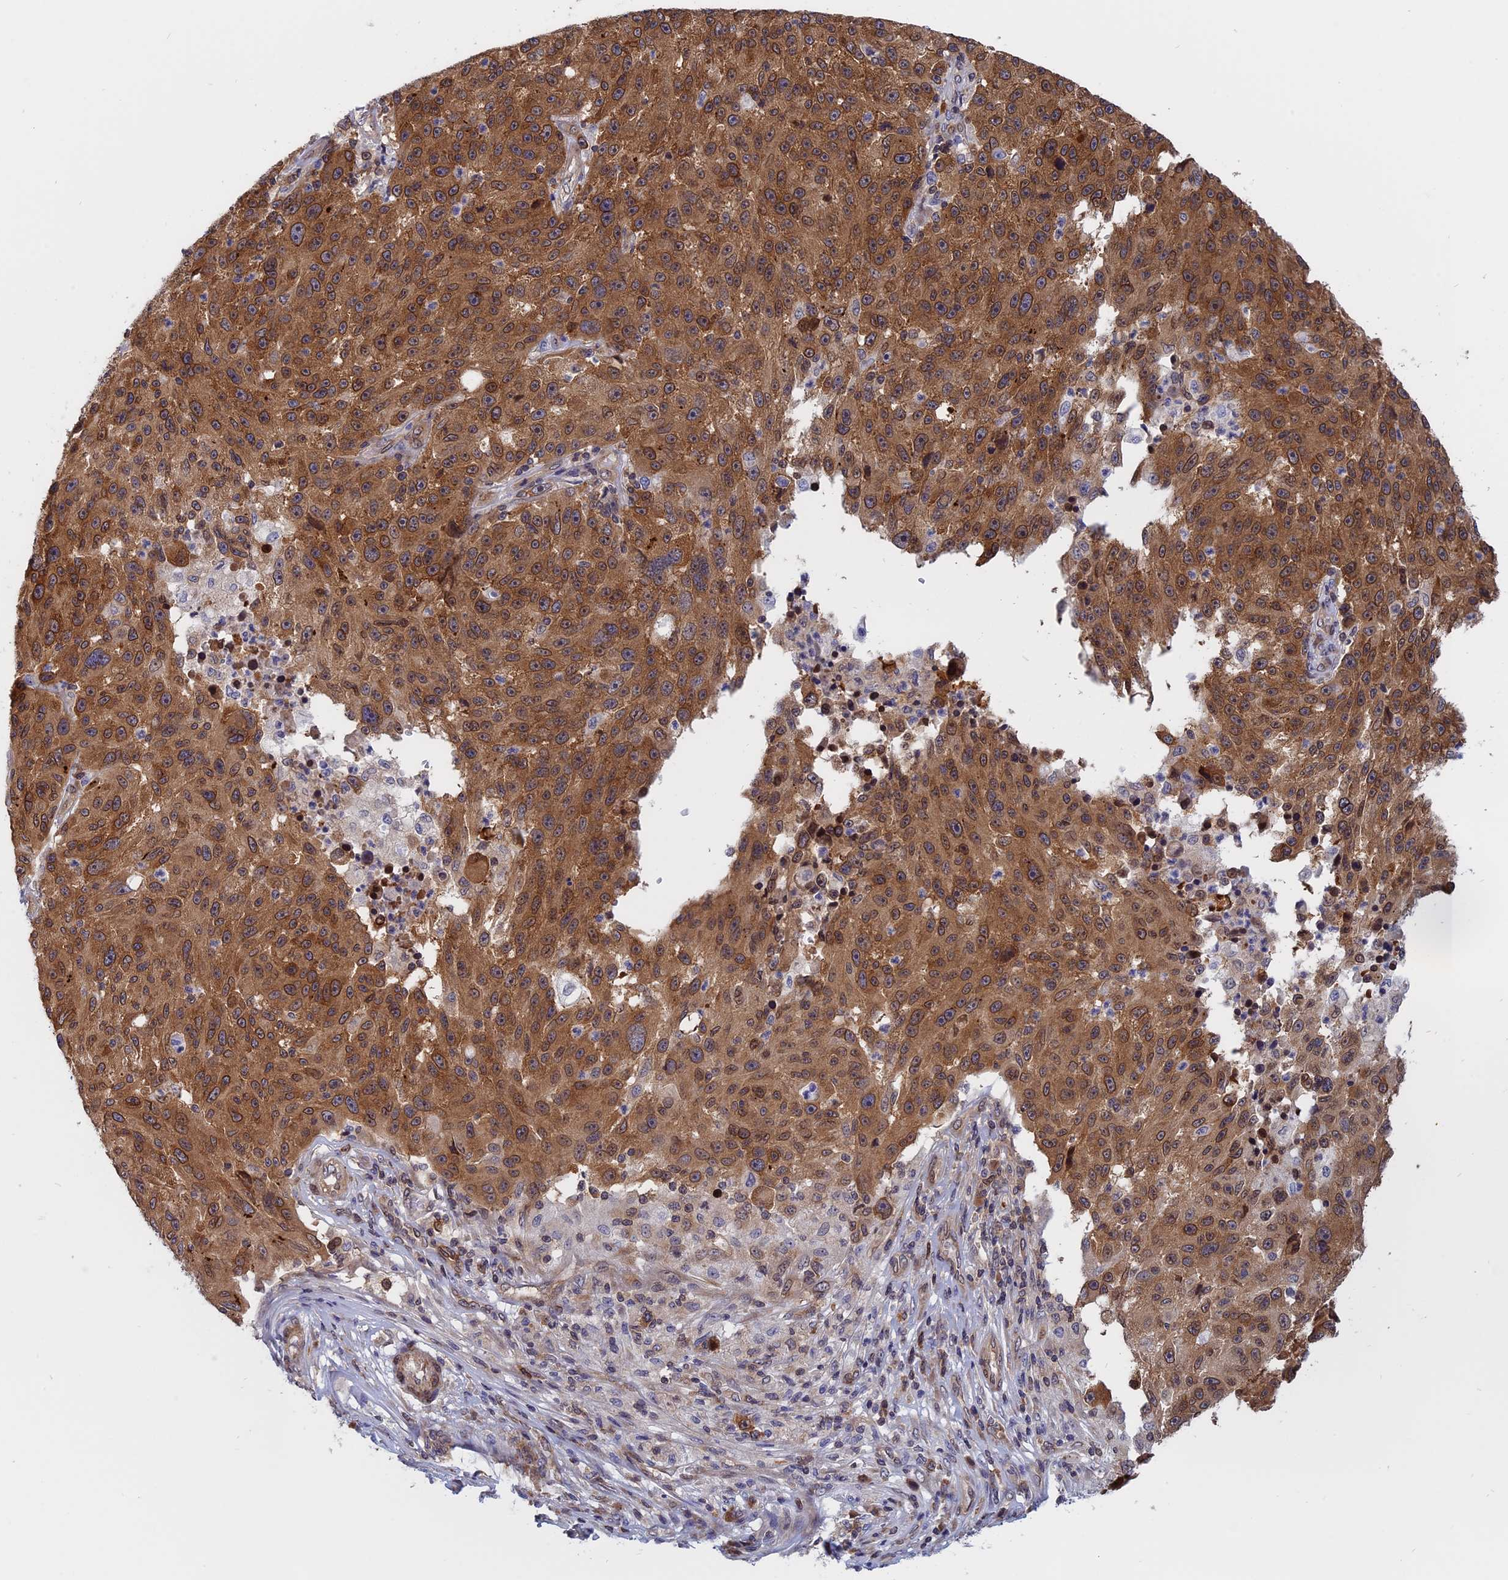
{"staining": {"intensity": "moderate", "quantity": ">75%", "location": "cytoplasmic/membranous,nuclear"}, "tissue": "melanoma", "cell_type": "Tumor cells", "image_type": "cancer", "snomed": [{"axis": "morphology", "description": "Malignant melanoma, NOS"}, {"axis": "topography", "description": "Skin"}], "caption": "A high-resolution histopathology image shows immunohistochemistry (IHC) staining of melanoma, which exhibits moderate cytoplasmic/membranous and nuclear expression in about >75% of tumor cells. Immunohistochemistry (ihc) stains the protein in brown and the nuclei are stained blue.", "gene": "NAA10", "patient": {"sex": "male", "age": 53}}